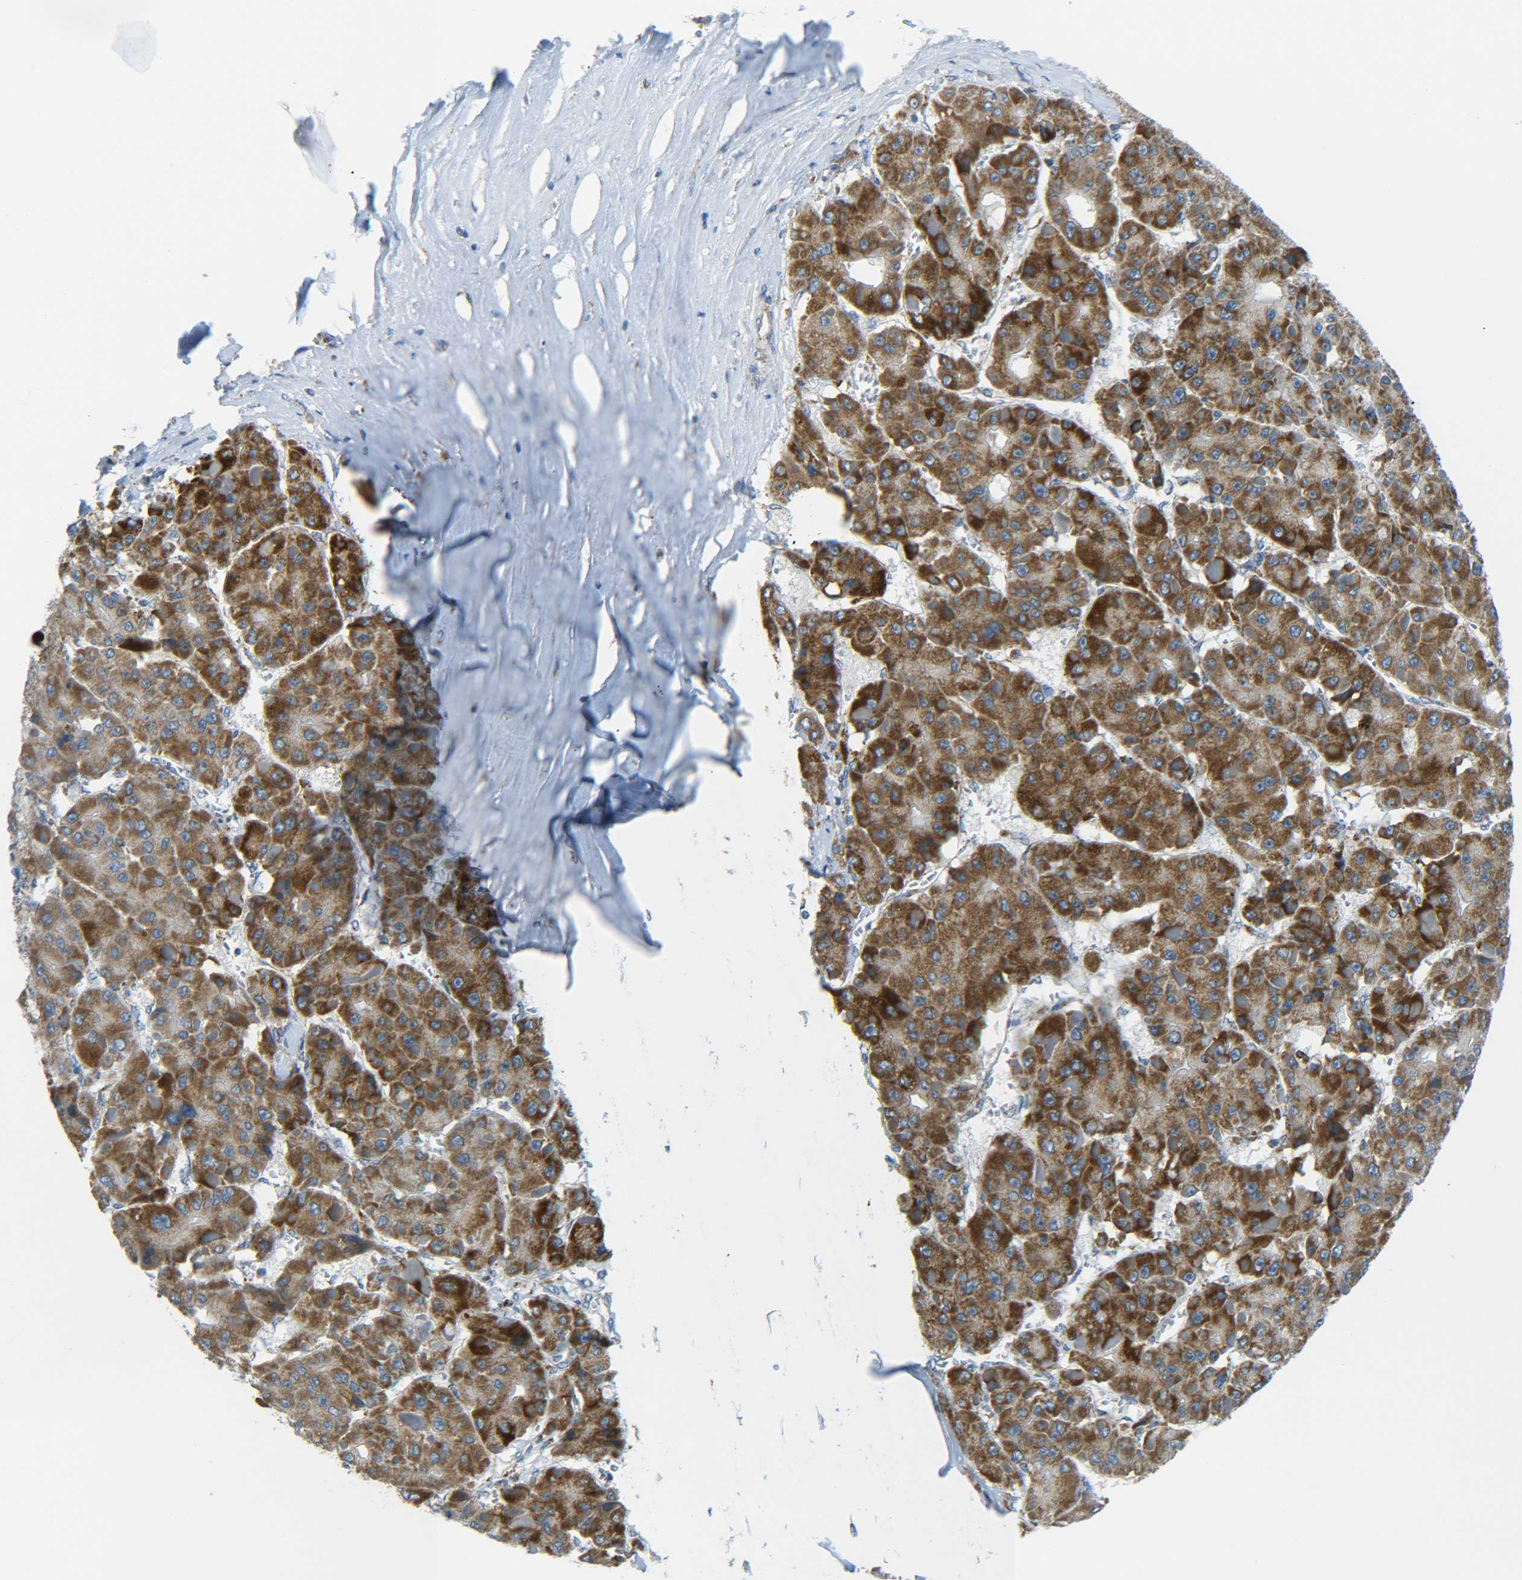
{"staining": {"intensity": "moderate", "quantity": ">75%", "location": "cytoplasmic/membranous"}, "tissue": "liver cancer", "cell_type": "Tumor cells", "image_type": "cancer", "snomed": [{"axis": "morphology", "description": "Carcinoma, Hepatocellular, NOS"}, {"axis": "topography", "description": "Liver"}], "caption": "High-power microscopy captured an immunohistochemistry photomicrograph of hepatocellular carcinoma (liver), revealing moderate cytoplasmic/membranous positivity in about >75% of tumor cells. (IHC, brightfield microscopy, high magnification).", "gene": "CYB5R1", "patient": {"sex": "female", "age": 73}}